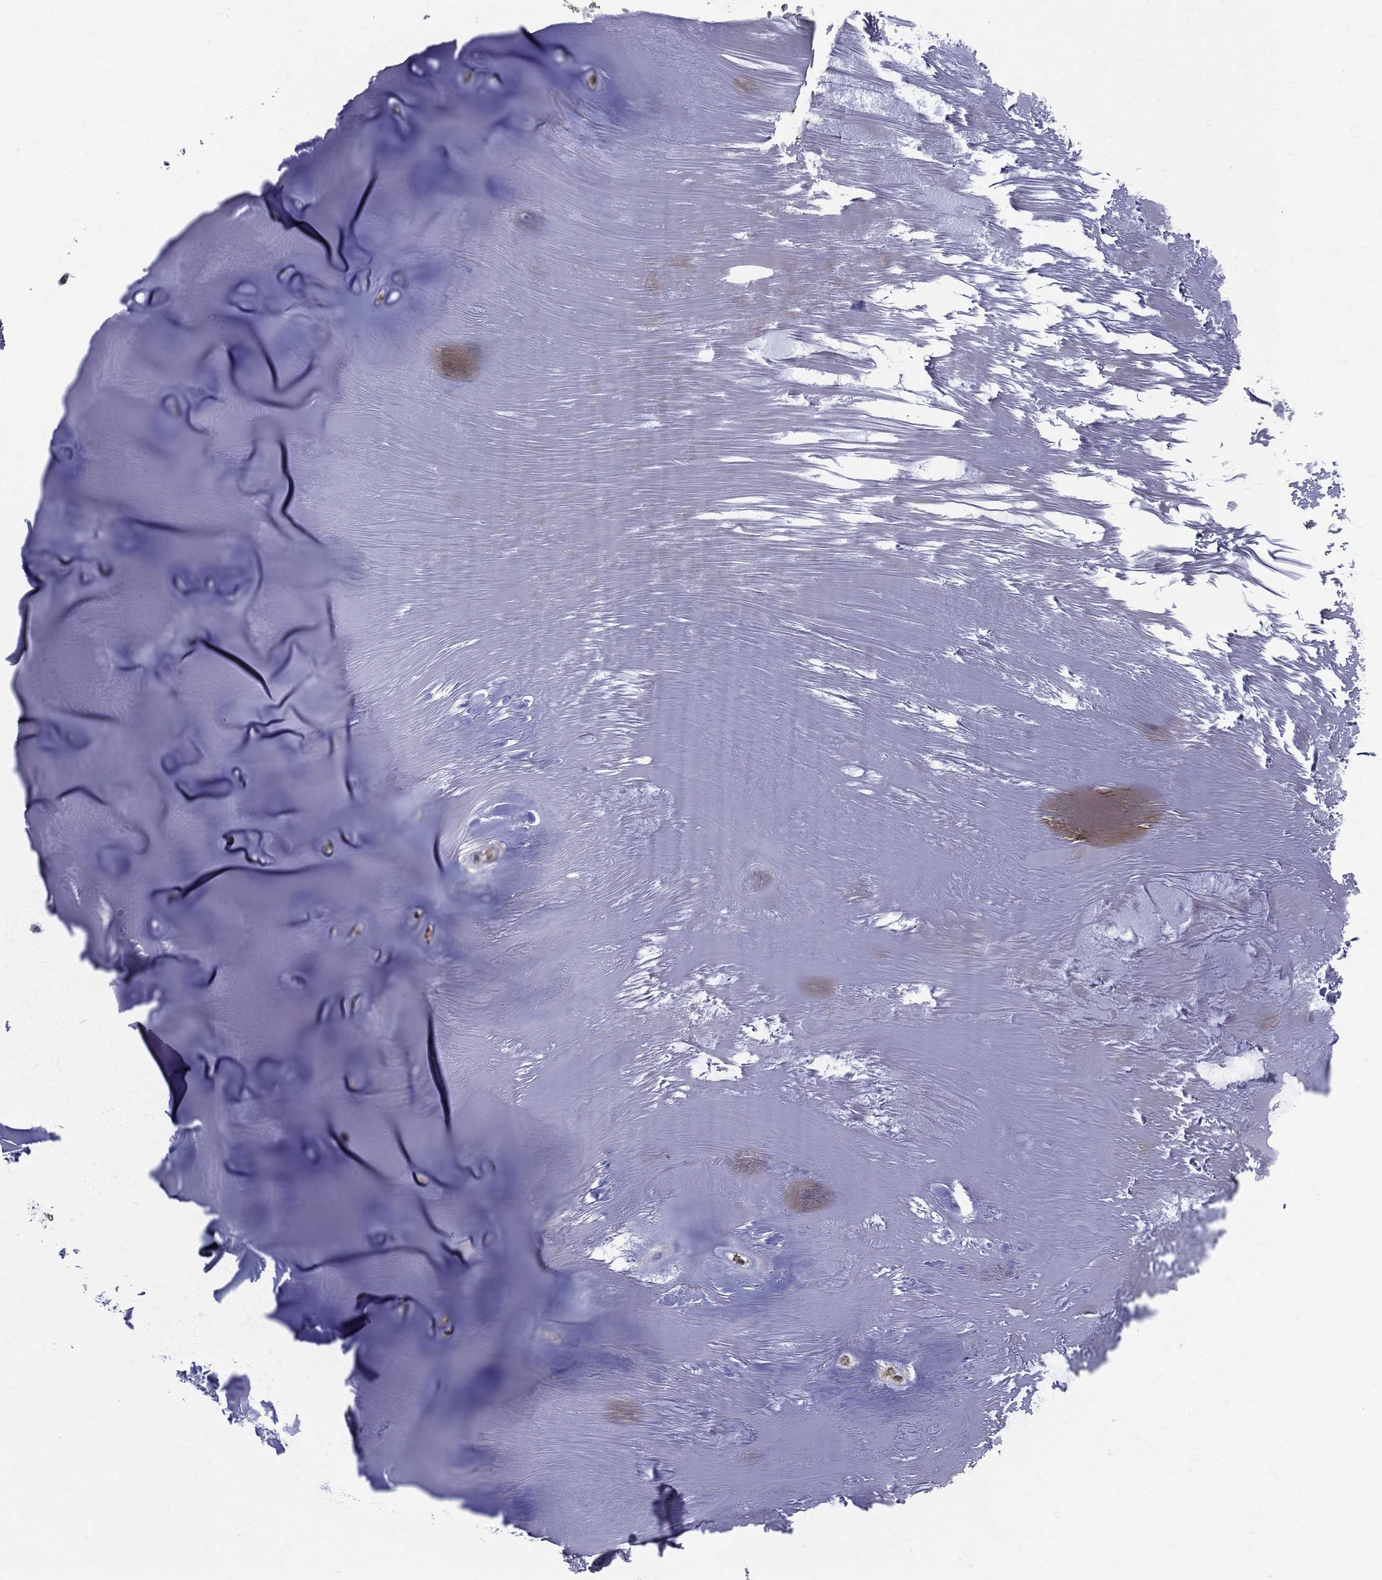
{"staining": {"intensity": "negative", "quantity": "none", "location": "none"}, "tissue": "adipose tissue", "cell_type": "Adipocytes", "image_type": "normal", "snomed": [{"axis": "morphology", "description": "Normal tissue, NOS"}, {"axis": "topography", "description": "Cartilage tissue"}], "caption": "This is an IHC photomicrograph of unremarkable adipose tissue. There is no positivity in adipocytes.", "gene": "RPGR", "patient": {"sex": "male", "age": 81}}